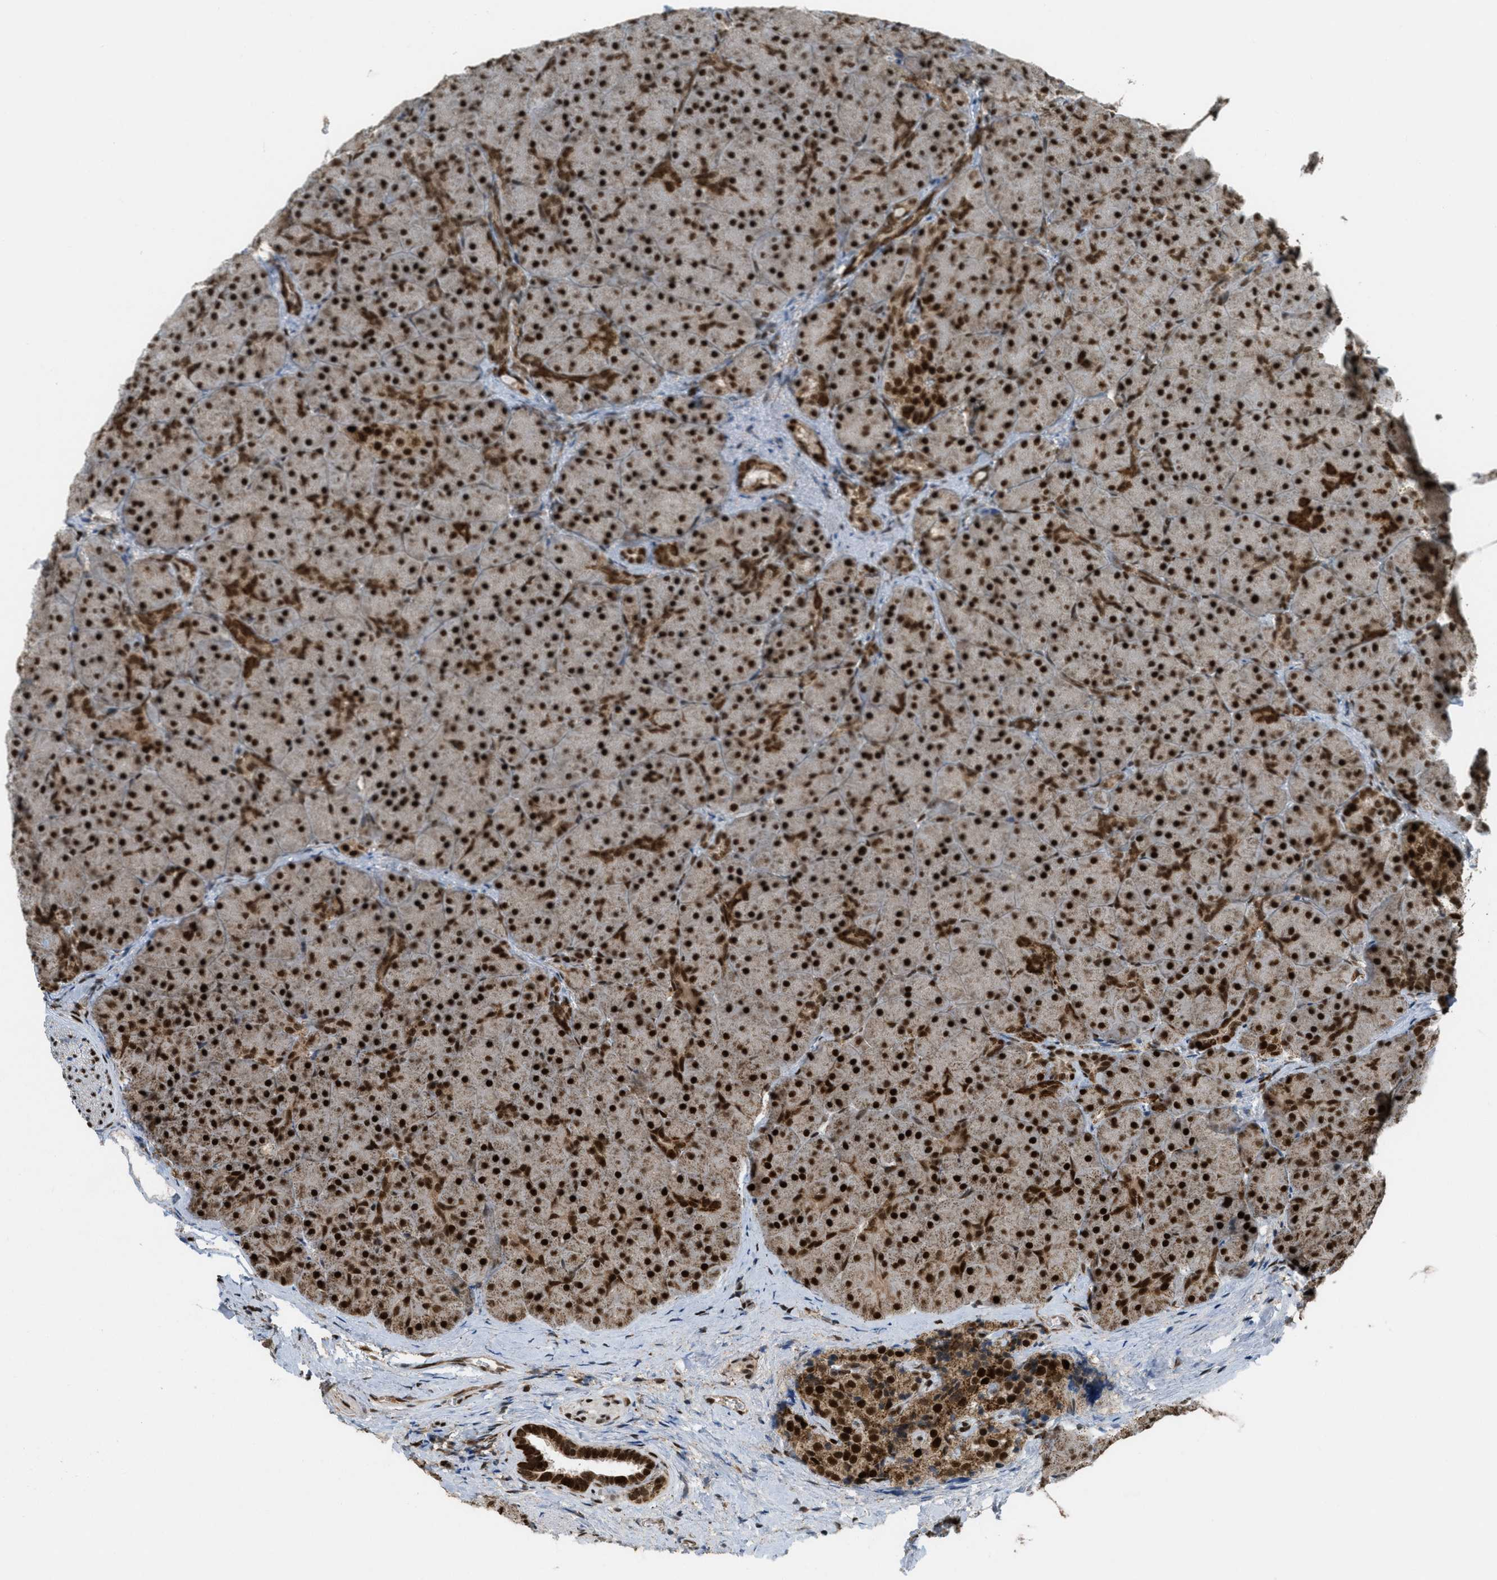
{"staining": {"intensity": "strong", "quantity": ">75%", "location": "cytoplasmic/membranous,nuclear"}, "tissue": "pancreas", "cell_type": "Exocrine glandular cells", "image_type": "normal", "snomed": [{"axis": "morphology", "description": "Normal tissue, NOS"}, {"axis": "topography", "description": "Pancreas"}], "caption": "Exocrine glandular cells show strong cytoplasmic/membranous,nuclear staining in about >75% of cells in benign pancreas.", "gene": "TLK1", "patient": {"sex": "male", "age": 66}}